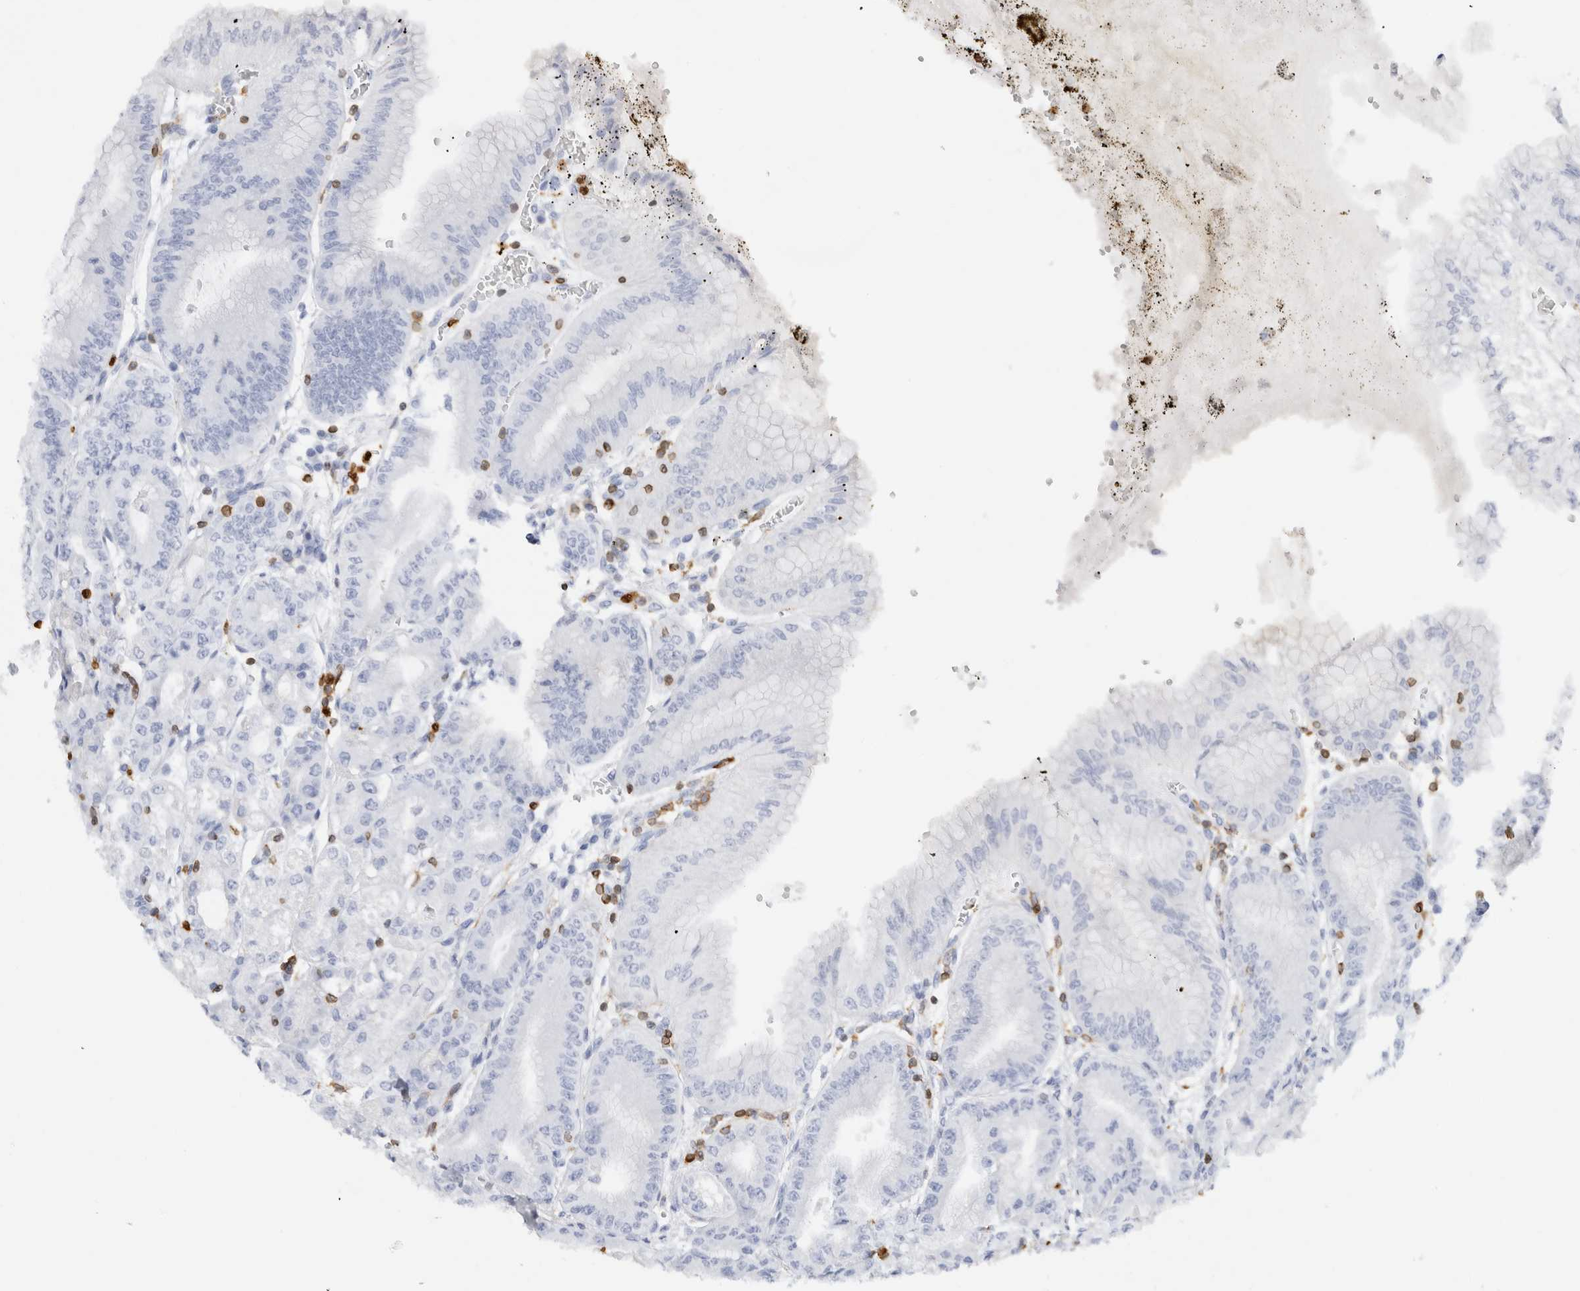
{"staining": {"intensity": "negative", "quantity": "none", "location": "none"}, "tissue": "stomach", "cell_type": "Glandular cells", "image_type": "normal", "snomed": [{"axis": "morphology", "description": "Normal tissue, NOS"}, {"axis": "topography", "description": "Stomach, lower"}], "caption": "This is an immunohistochemistry (IHC) micrograph of benign stomach. There is no positivity in glandular cells.", "gene": "ALOX5AP", "patient": {"sex": "male", "age": 71}}